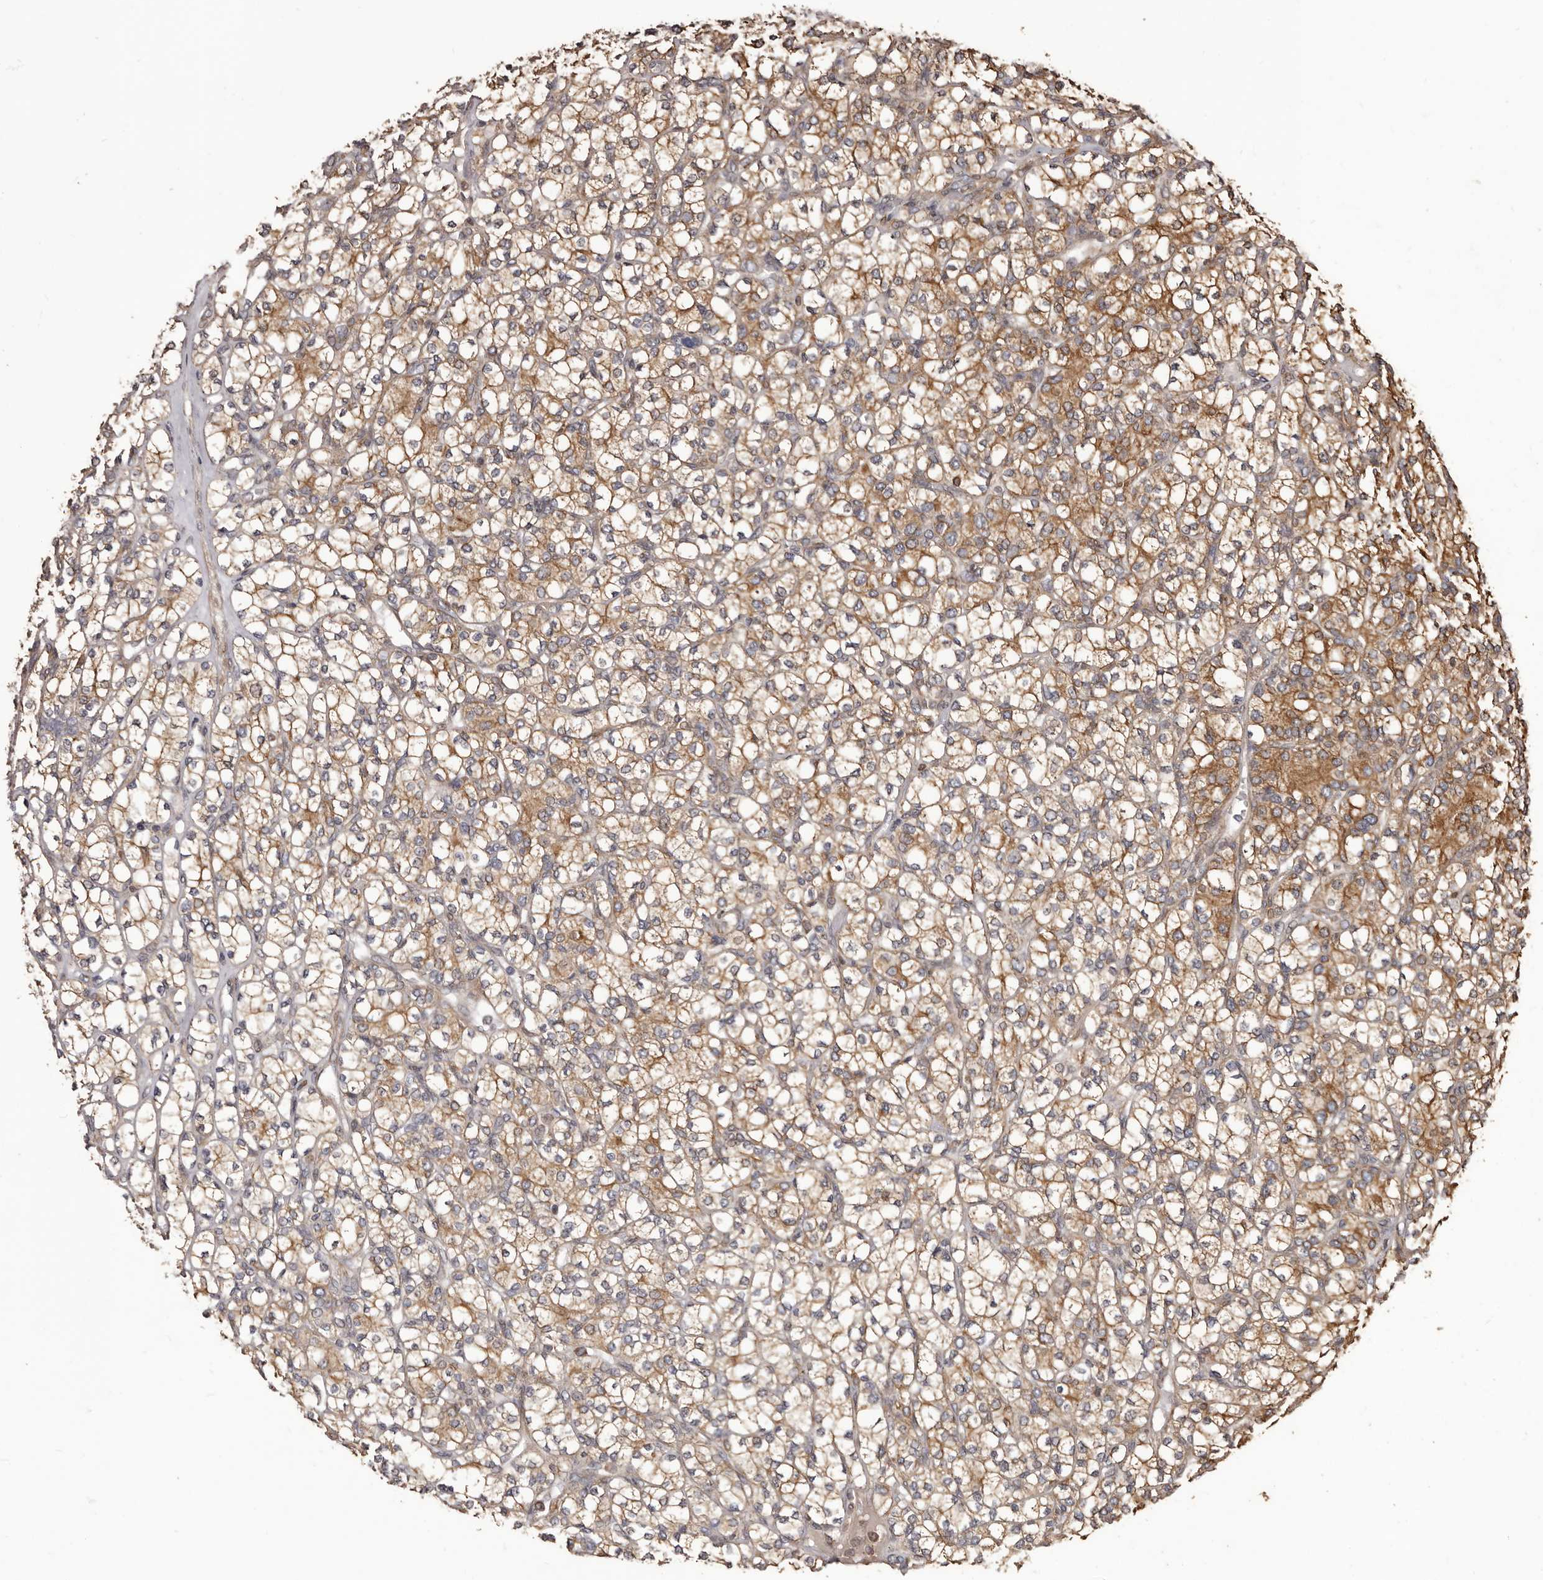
{"staining": {"intensity": "moderate", "quantity": ">75%", "location": "cytoplasmic/membranous"}, "tissue": "renal cancer", "cell_type": "Tumor cells", "image_type": "cancer", "snomed": [{"axis": "morphology", "description": "Adenocarcinoma, NOS"}, {"axis": "topography", "description": "Kidney"}], "caption": "Human renal cancer (adenocarcinoma) stained with a brown dye shows moderate cytoplasmic/membranous positive positivity in about >75% of tumor cells.", "gene": "ZCCHC7", "patient": {"sex": "male", "age": 77}}